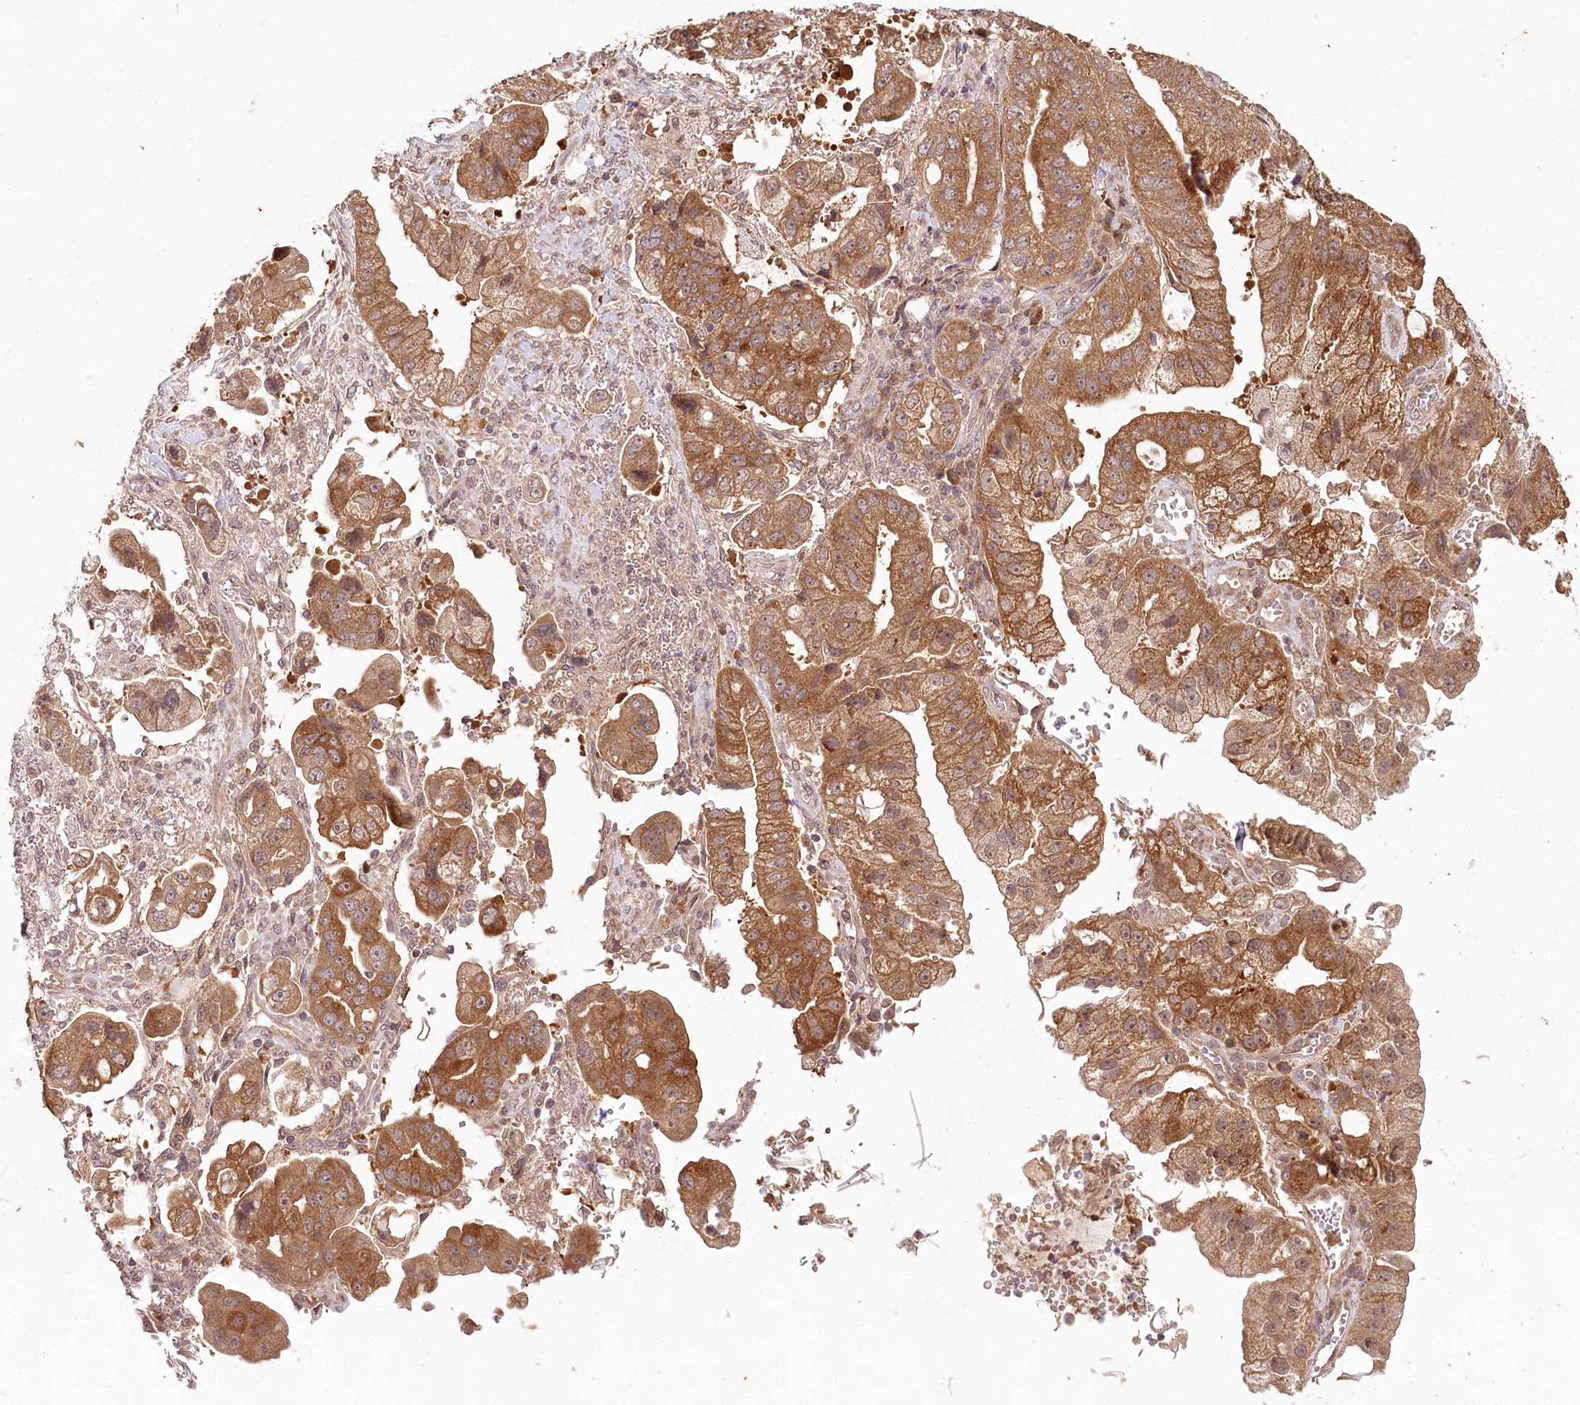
{"staining": {"intensity": "moderate", "quantity": ">75%", "location": "cytoplasmic/membranous"}, "tissue": "stomach cancer", "cell_type": "Tumor cells", "image_type": "cancer", "snomed": [{"axis": "morphology", "description": "Adenocarcinoma, NOS"}, {"axis": "topography", "description": "Stomach"}], "caption": "Tumor cells reveal moderate cytoplasmic/membranous expression in approximately >75% of cells in adenocarcinoma (stomach).", "gene": "IRAK1BP1", "patient": {"sex": "male", "age": 62}}